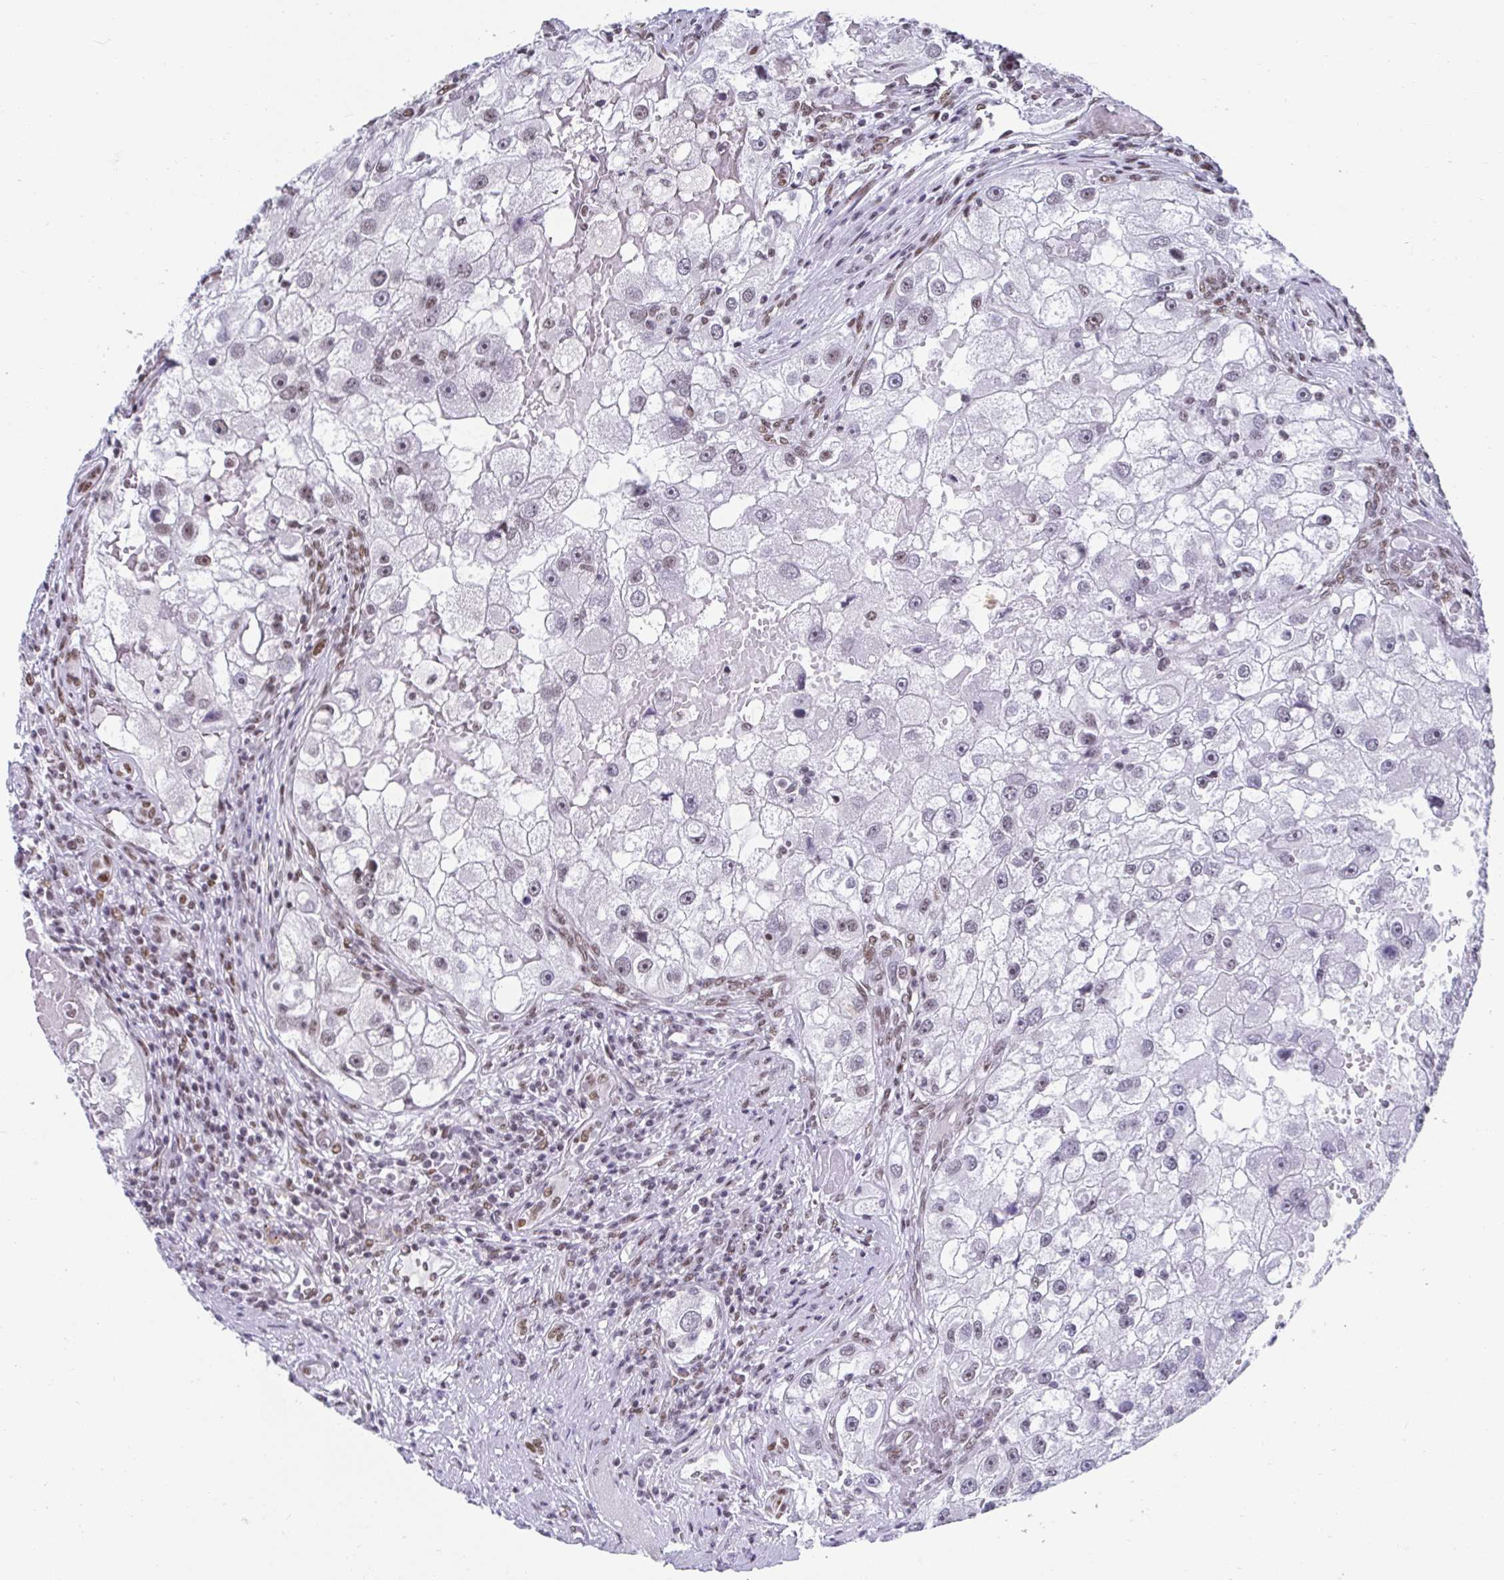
{"staining": {"intensity": "weak", "quantity": "<25%", "location": "nuclear"}, "tissue": "renal cancer", "cell_type": "Tumor cells", "image_type": "cancer", "snomed": [{"axis": "morphology", "description": "Adenocarcinoma, NOS"}, {"axis": "topography", "description": "Kidney"}], "caption": "Tumor cells are negative for brown protein staining in renal cancer.", "gene": "SLC7A10", "patient": {"sex": "male", "age": 63}}